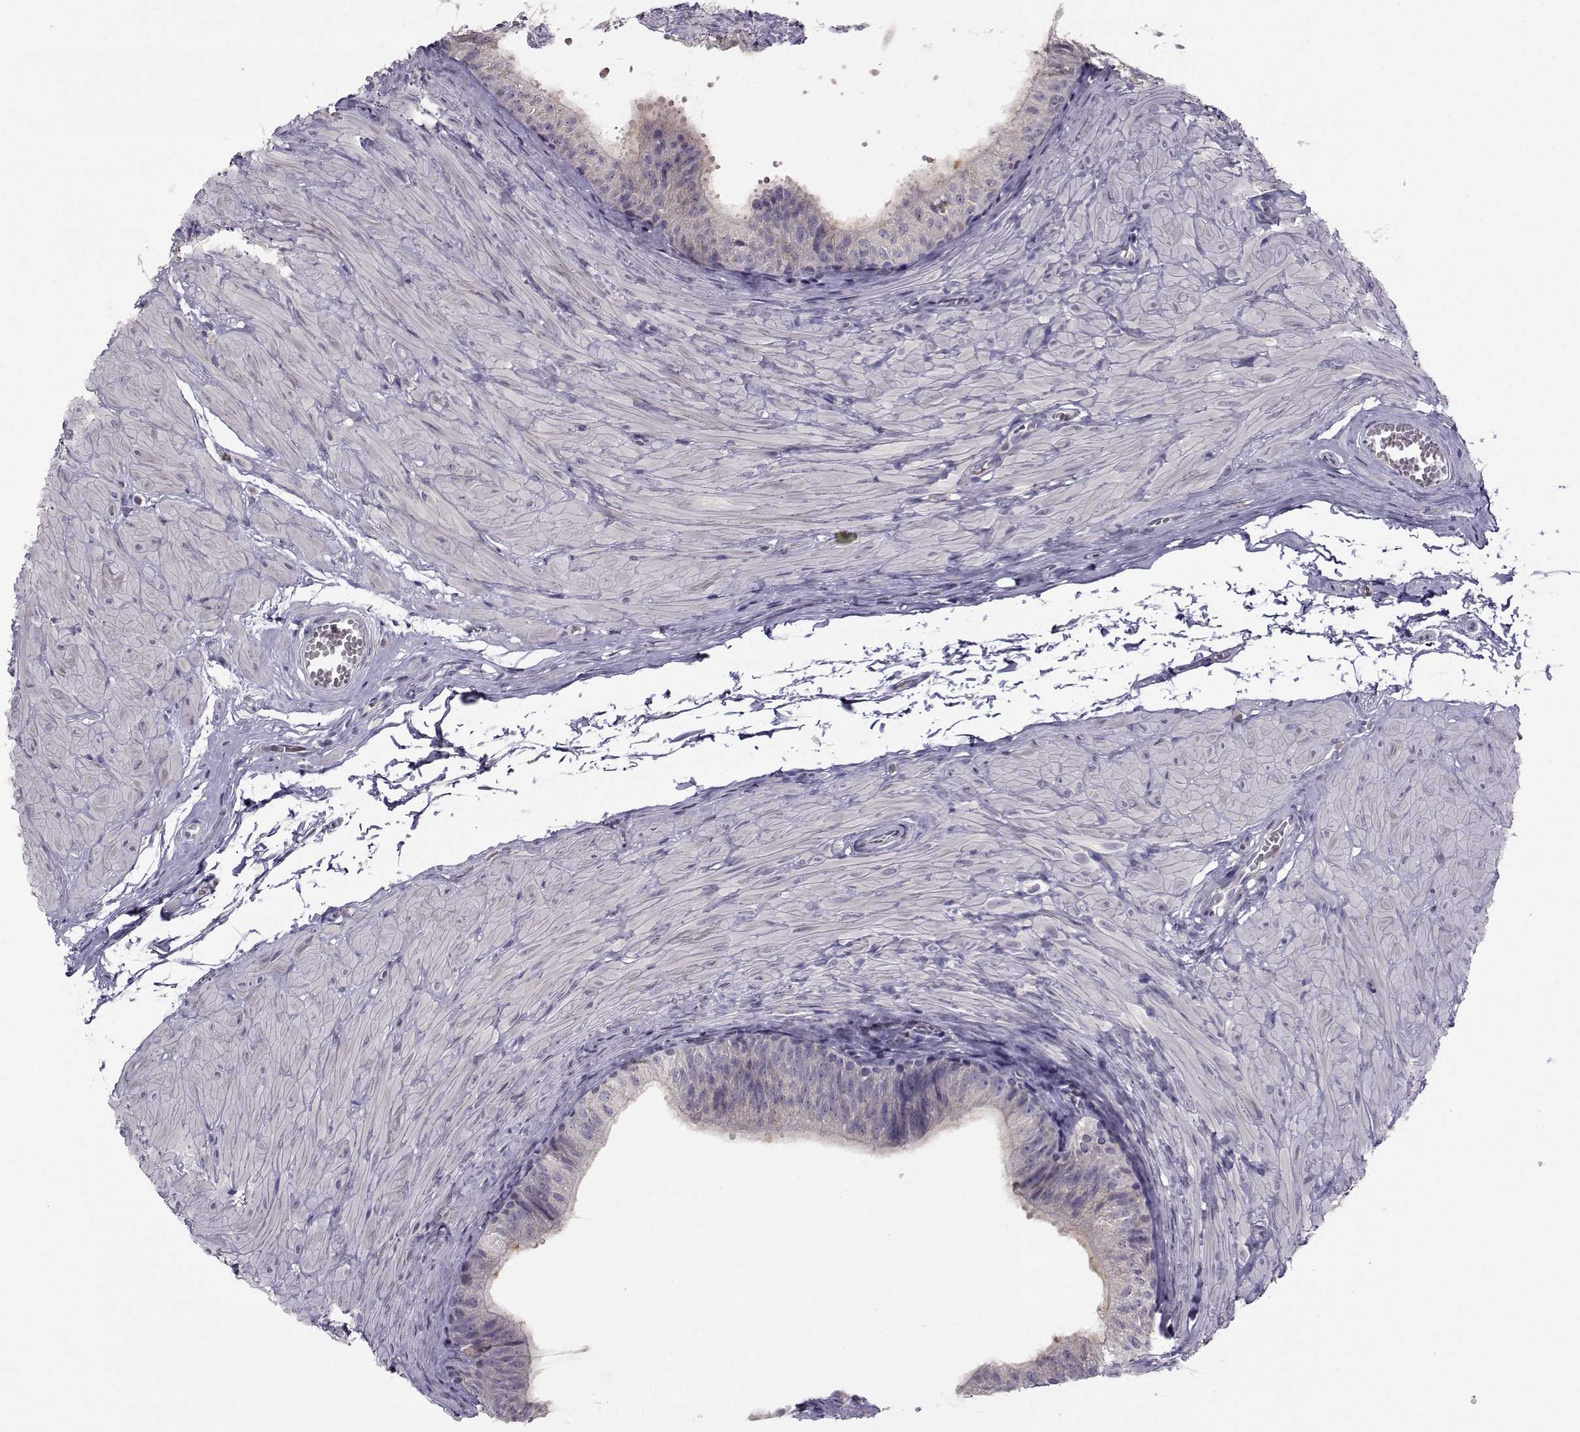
{"staining": {"intensity": "negative", "quantity": "none", "location": "none"}, "tissue": "epididymis", "cell_type": "Glandular cells", "image_type": "normal", "snomed": [{"axis": "morphology", "description": "Normal tissue, NOS"}, {"axis": "topography", "description": "Epididymis"}, {"axis": "topography", "description": "Vas deferens"}], "caption": "Photomicrograph shows no protein staining in glandular cells of normal epididymis.", "gene": "FCAMR", "patient": {"sex": "male", "age": 23}}